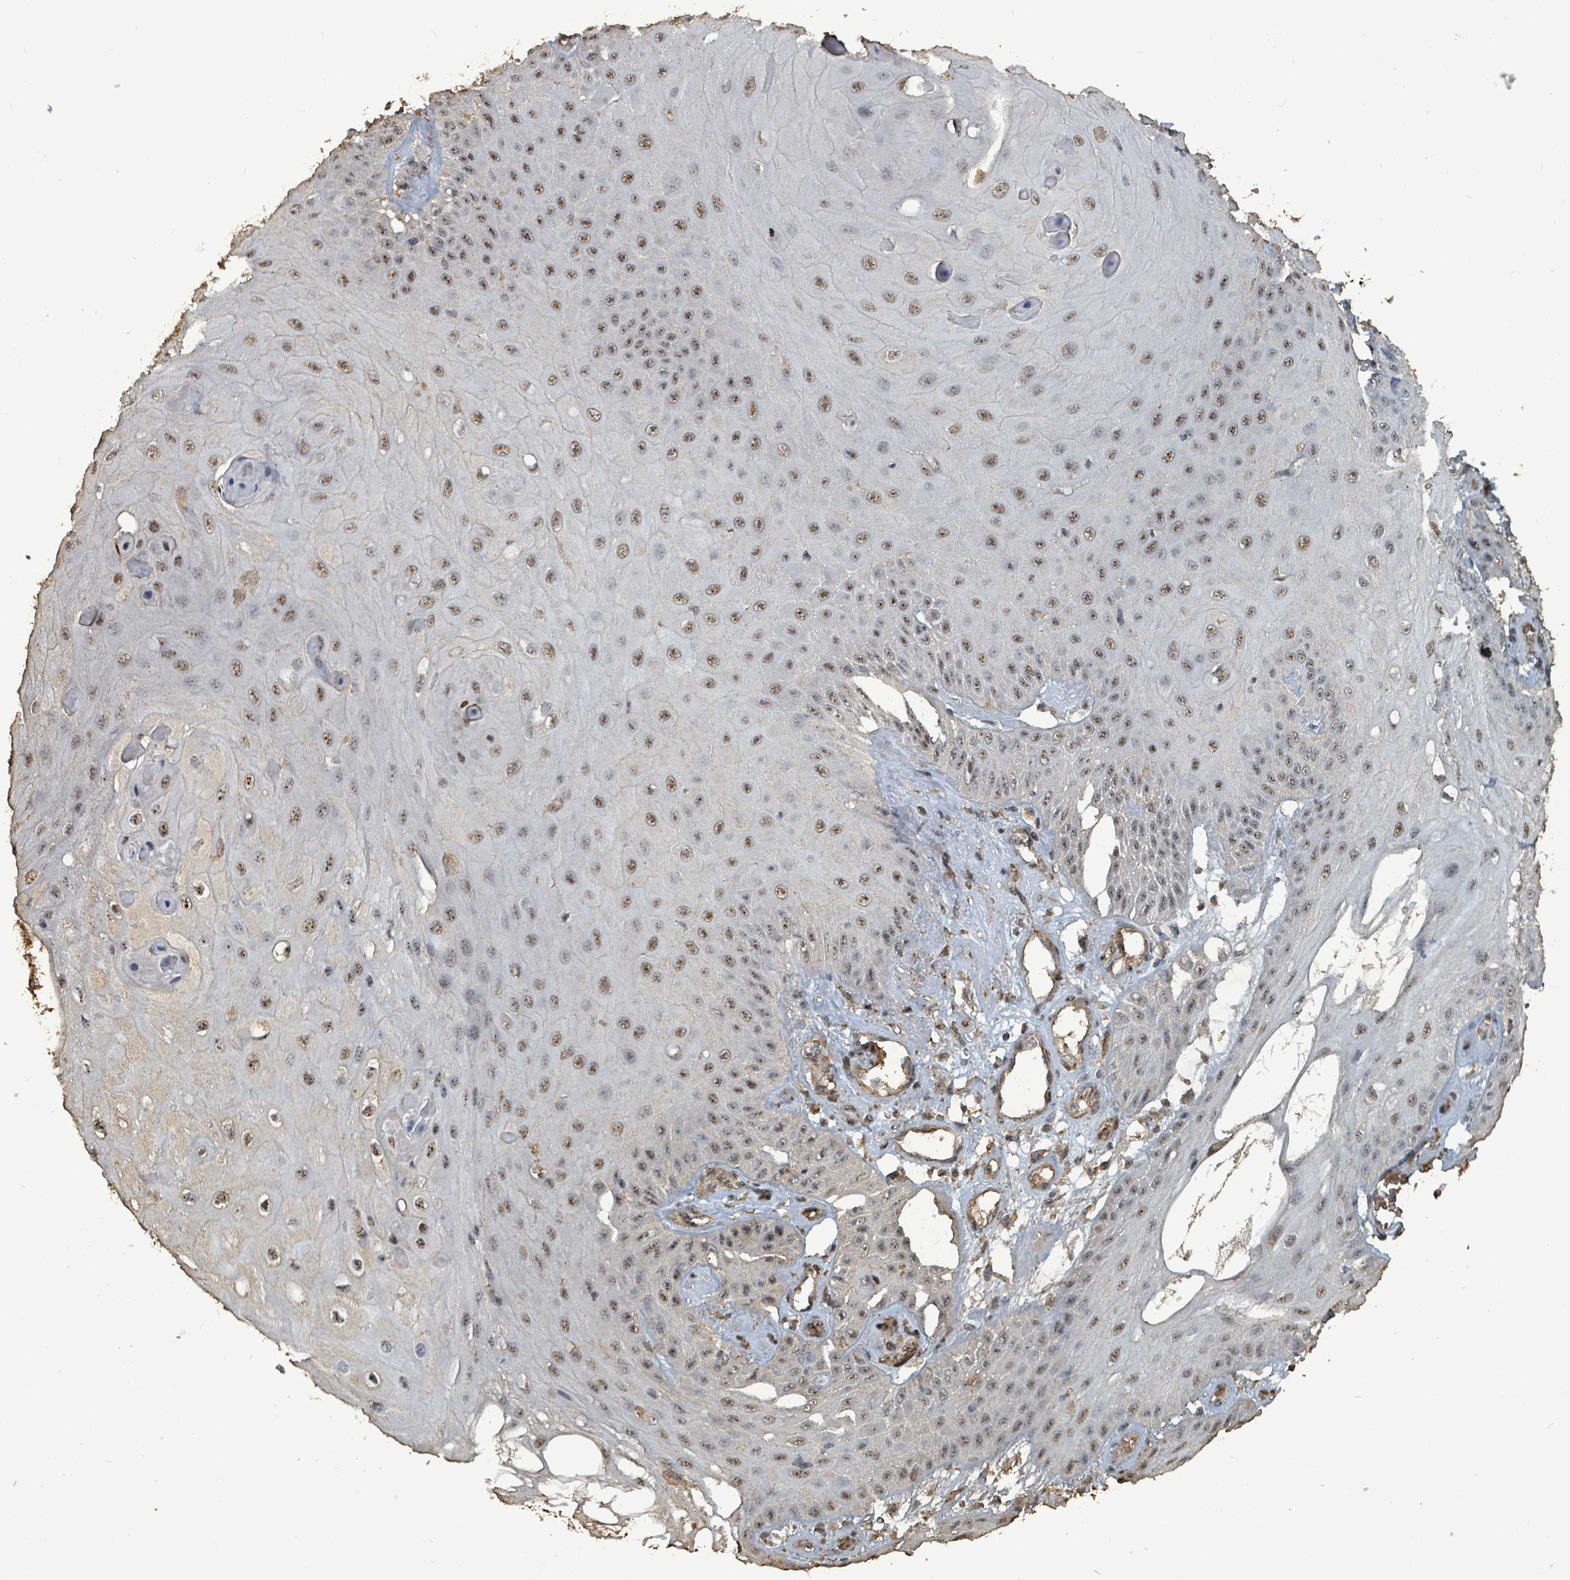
{"staining": {"intensity": "moderate", "quantity": ">75%", "location": "nuclear"}, "tissue": "skin cancer", "cell_type": "Tumor cells", "image_type": "cancer", "snomed": [{"axis": "morphology", "description": "Squamous cell carcinoma, NOS"}, {"axis": "topography", "description": "Skin"}], "caption": "Immunohistochemistry image of skin cancer (squamous cell carcinoma) stained for a protein (brown), which reveals medium levels of moderate nuclear staining in about >75% of tumor cells.", "gene": "C6orf52", "patient": {"sex": "male", "age": 70}}